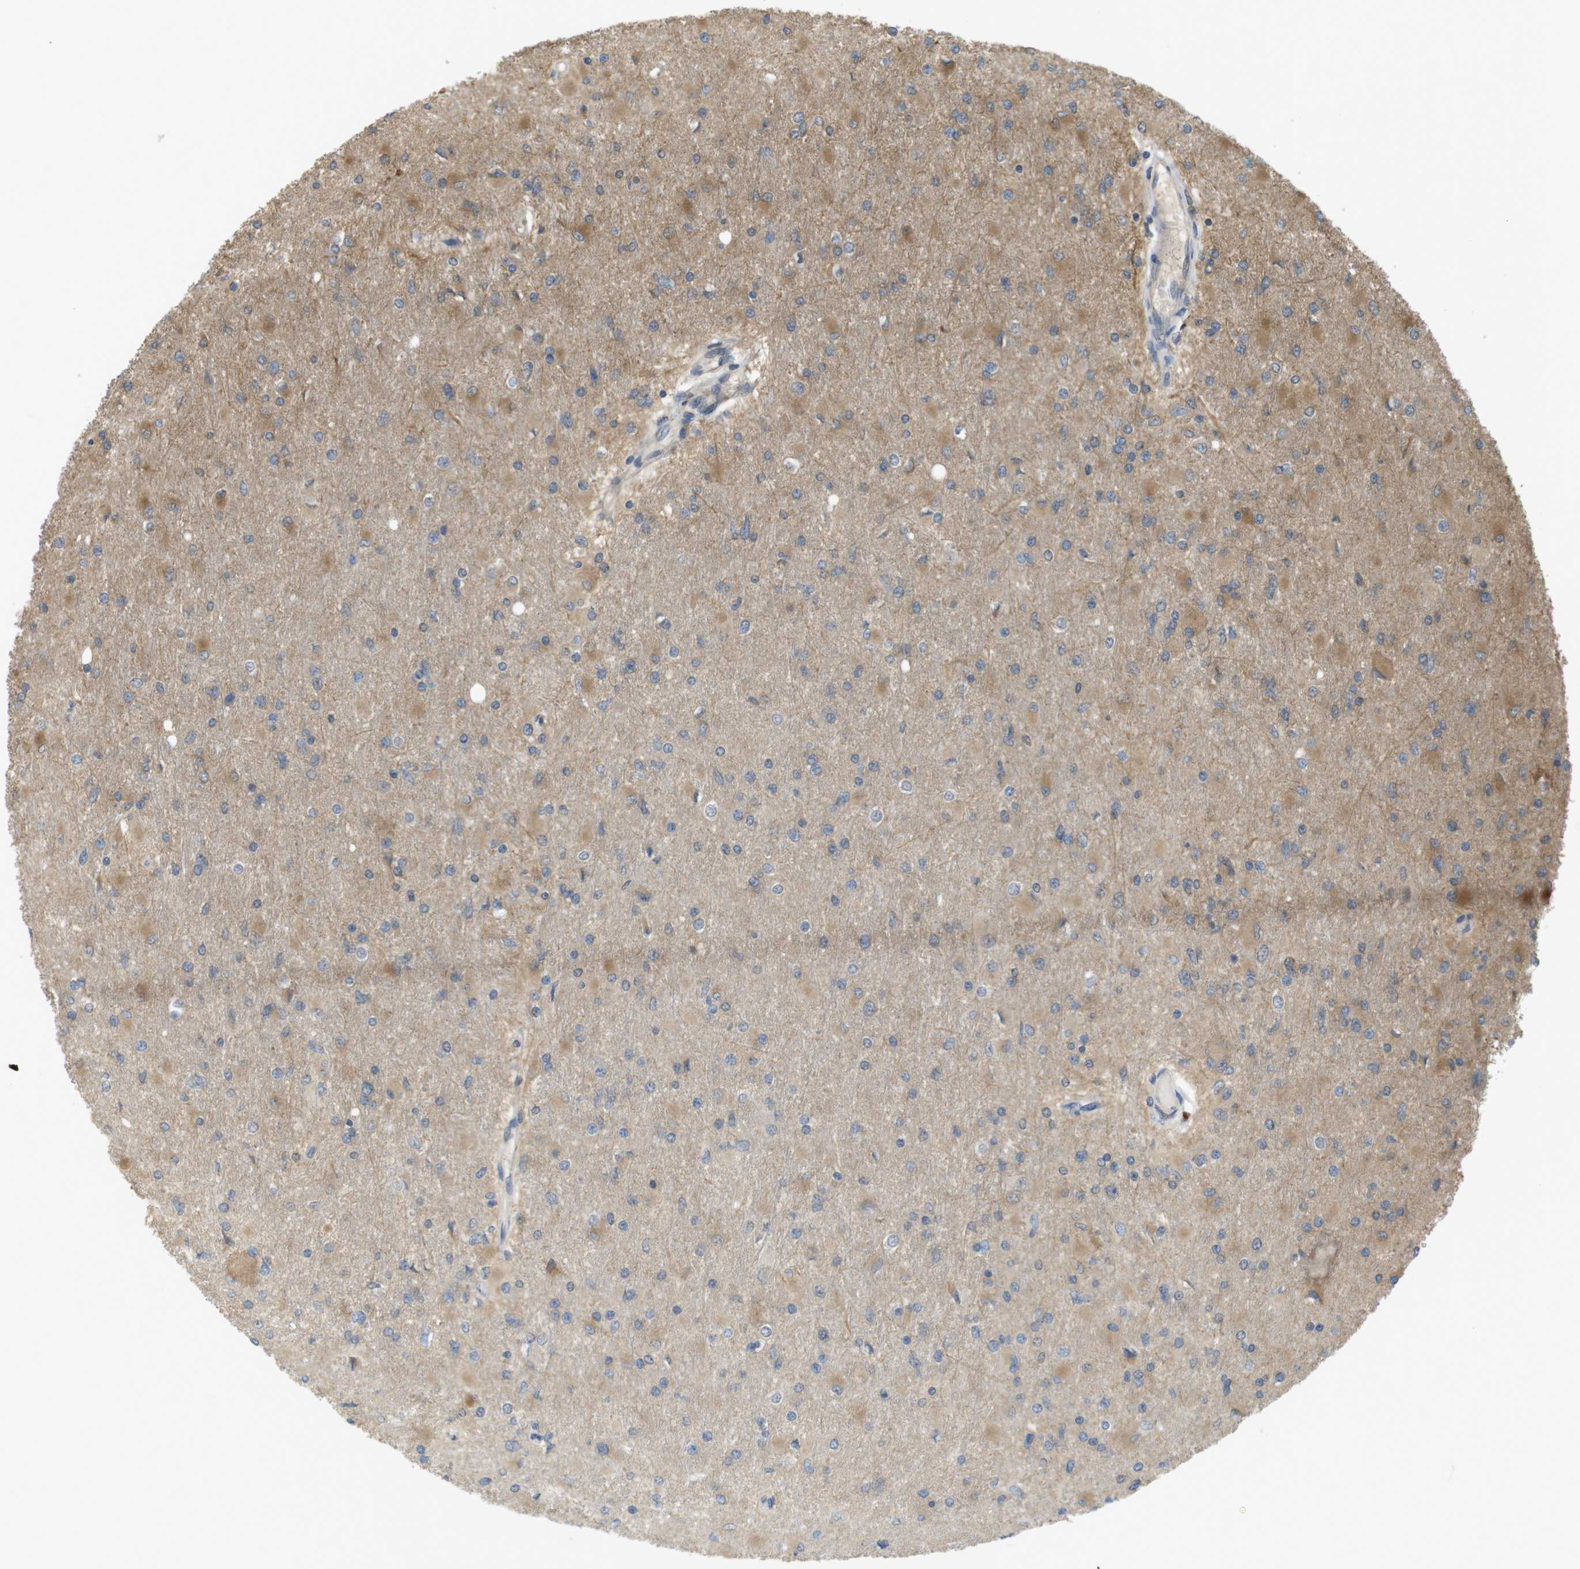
{"staining": {"intensity": "moderate", "quantity": "<25%", "location": "cytoplasmic/membranous"}, "tissue": "glioma", "cell_type": "Tumor cells", "image_type": "cancer", "snomed": [{"axis": "morphology", "description": "Glioma, malignant, High grade"}, {"axis": "topography", "description": "Cerebral cortex"}], "caption": "Malignant glioma (high-grade) stained for a protein demonstrates moderate cytoplasmic/membranous positivity in tumor cells.", "gene": "RNF130", "patient": {"sex": "female", "age": 36}}